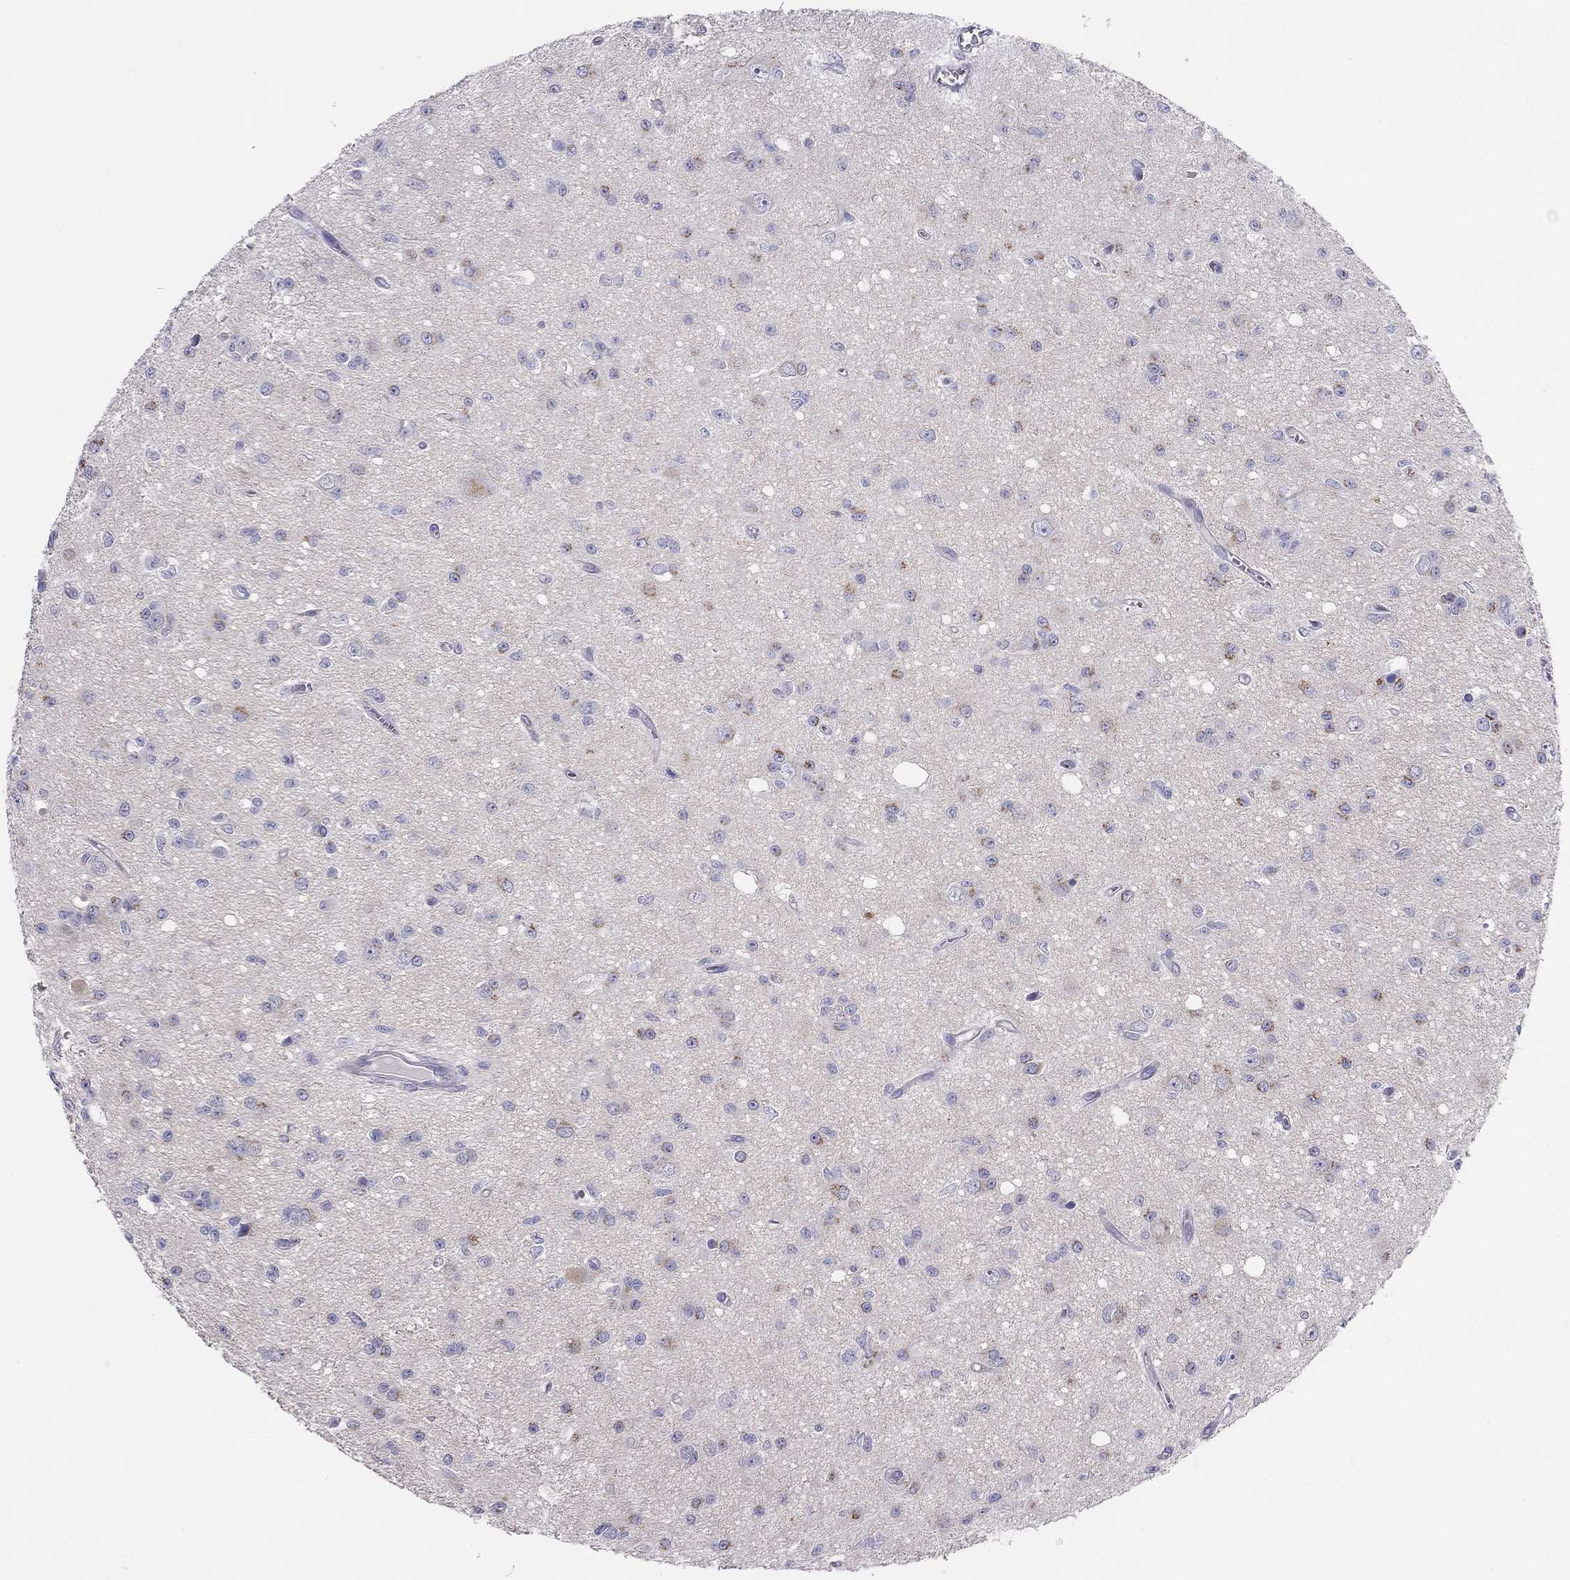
{"staining": {"intensity": "moderate", "quantity": "<25%", "location": "cytoplasmic/membranous"}, "tissue": "glioma", "cell_type": "Tumor cells", "image_type": "cancer", "snomed": [{"axis": "morphology", "description": "Glioma, malignant, Low grade"}, {"axis": "topography", "description": "Brain"}], "caption": "Immunohistochemical staining of human glioma shows moderate cytoplasmic/membranous protein positivity in about <25% of tumor cells. Nuclei are stained in blue.", "gene": "MGAT4C", "patient": {"sex": "female", "age": 45}}